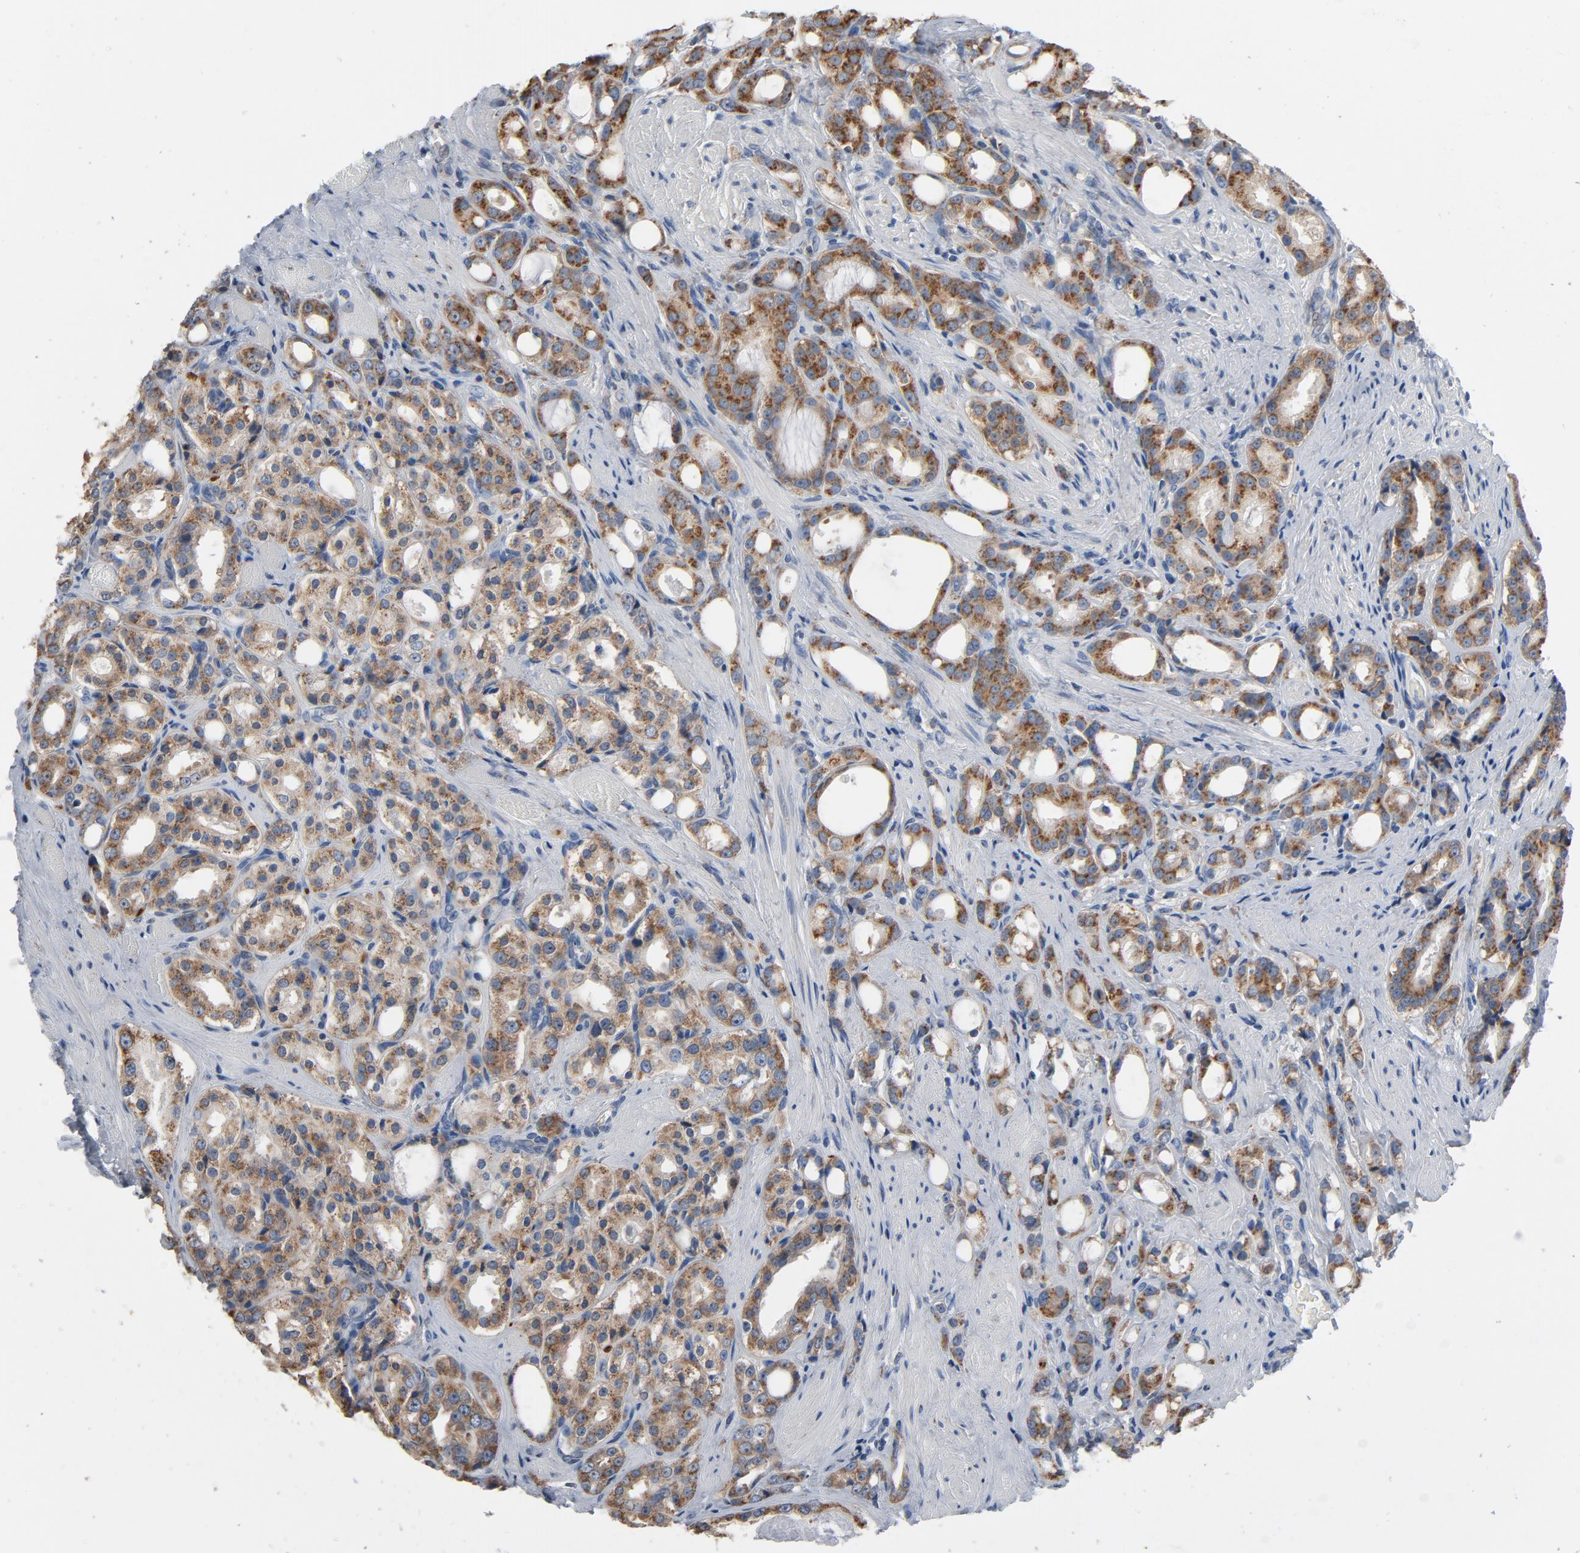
{"staining": {"intensity": "strong", "quantity": ">75%", "location": "cytoplasmic/membranous"}, "tissue": "prostate cancer", "cell_type": "Tumor cells", "image_type": "cancer", "snomed": [{"axis": "morphology", "description": "Adenocarcinoma, Medium grade"}, {"axis": "topography", "description": "Prostate"}], "caption": "A photomicrograph of human medium-grade adenocarcinoma (prostate) stained for a protein shows strong cytoplasmic/membranous brown staining in tumor cells.", "gene": "YIPF6", "patient": {"sex": "male", "age": 60}}